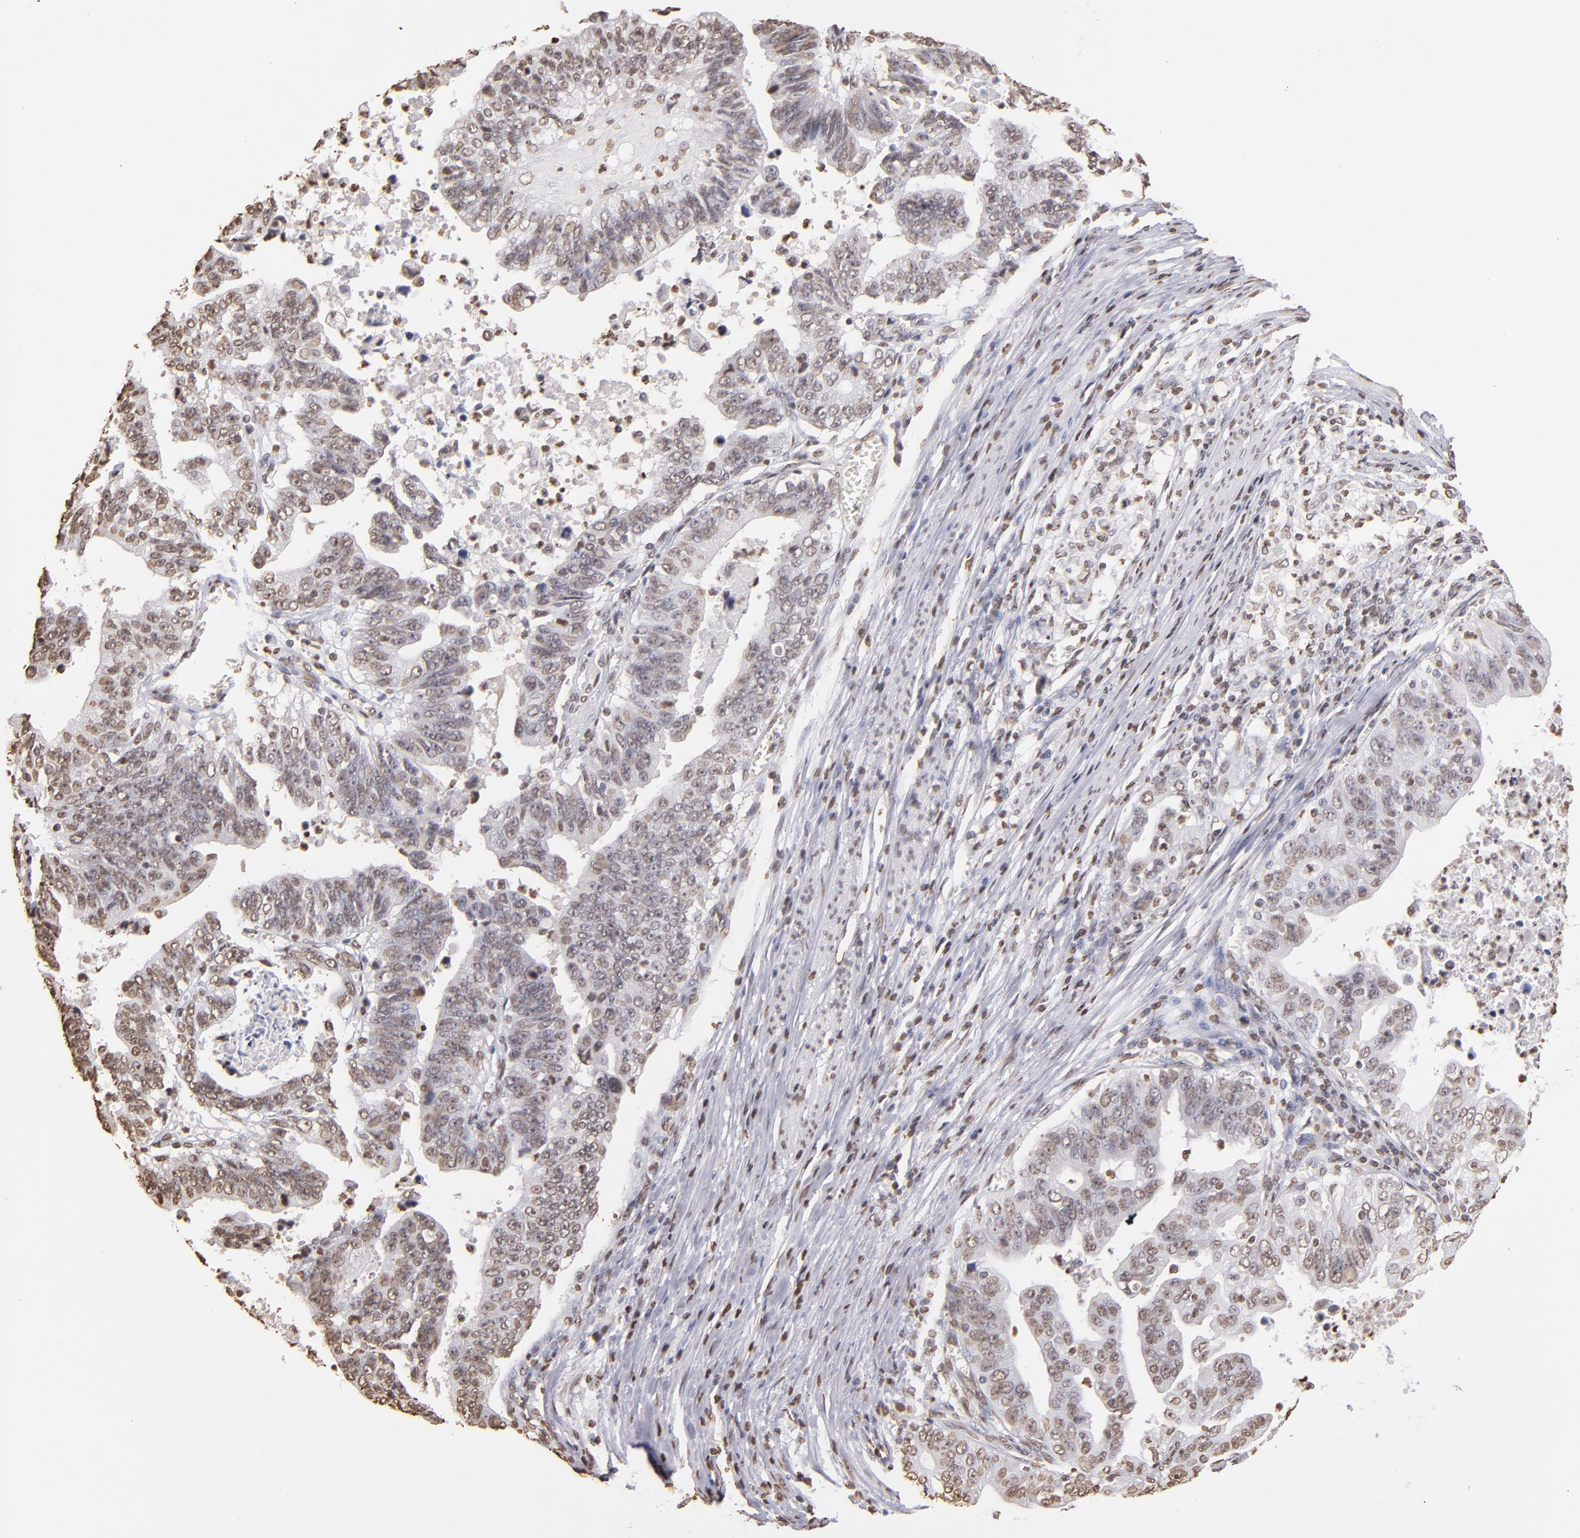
{"staining": {"intensity": "weak", "quantity": "25%-75%", "location": "nuclear"}, "tissue": "stomach cancer", "cell_type": "Tumor cells", "image_type": "cancer", "snomed": [{"axis": "morphology", "description": "Adenocarcinoma, NOS"}, {"axis": "topography", "description": "Stomach, upper"}], "caption": "Immunohistochemistry (DAB) staining of stomach adenocarcinoma exhibits weak nuclear protein staining in approximately 25%-75% of tumor cells. (IHC, brightfield microscopy, high magnification).", "gene": "LBX1", "patient": {"sex": "female", "age": 50}}